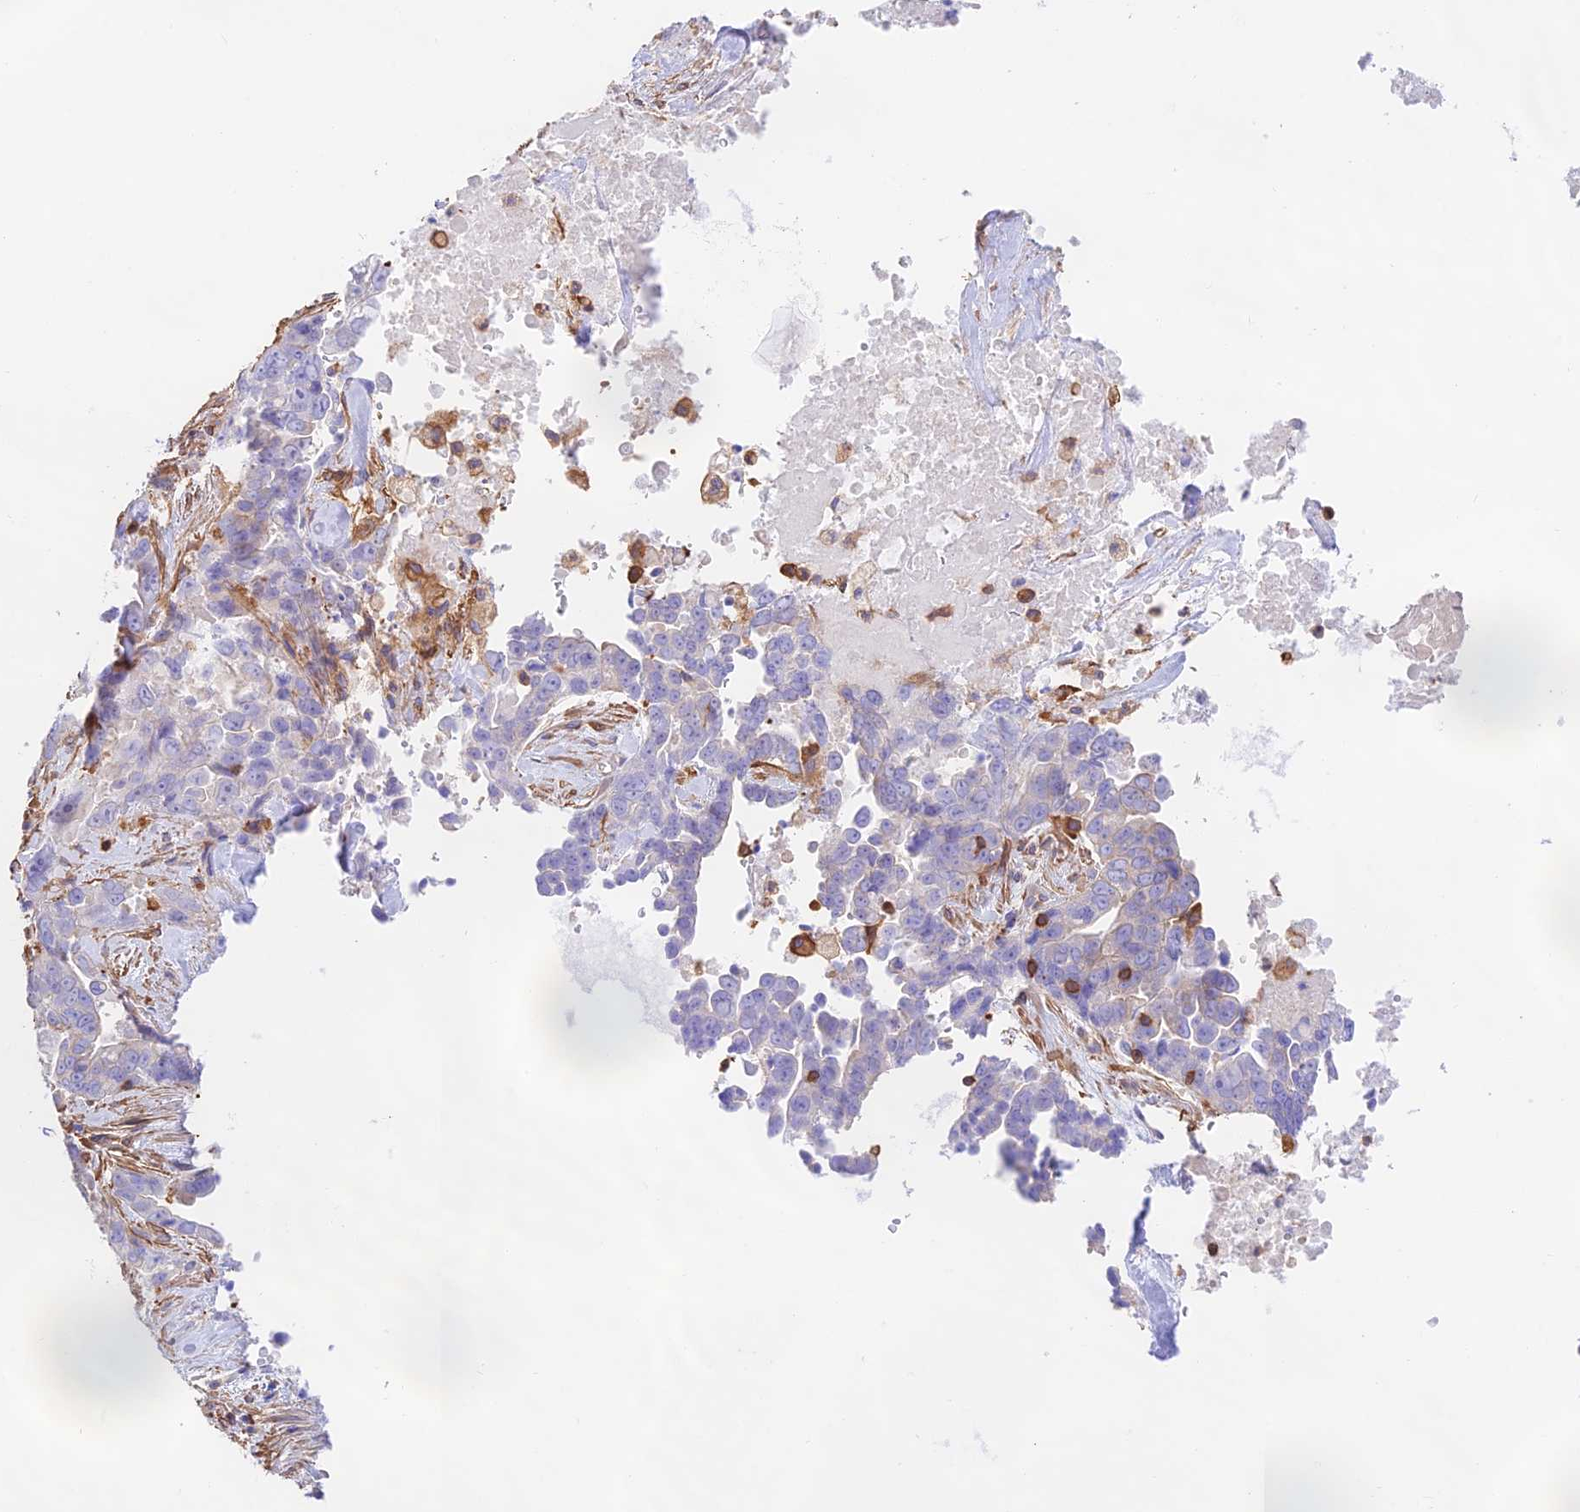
{"staining": {"intensity": "negative", "quantity": "none", "location": "none"}, "tissue": "pancreatic cancer", "cell_type": "Tumor cells", "image_type": "cancer", "snomed": [{"axis": "morphology", "description": "Adenocarcinoma, NOS"}, {"axis": "topography", "description": "Pancreas"}], "caption": "Tumor cells show no significant protein staining in pancreatic cancer.", "gene": "DENND1C", "patient": {"sex": "male", "age": 80}}